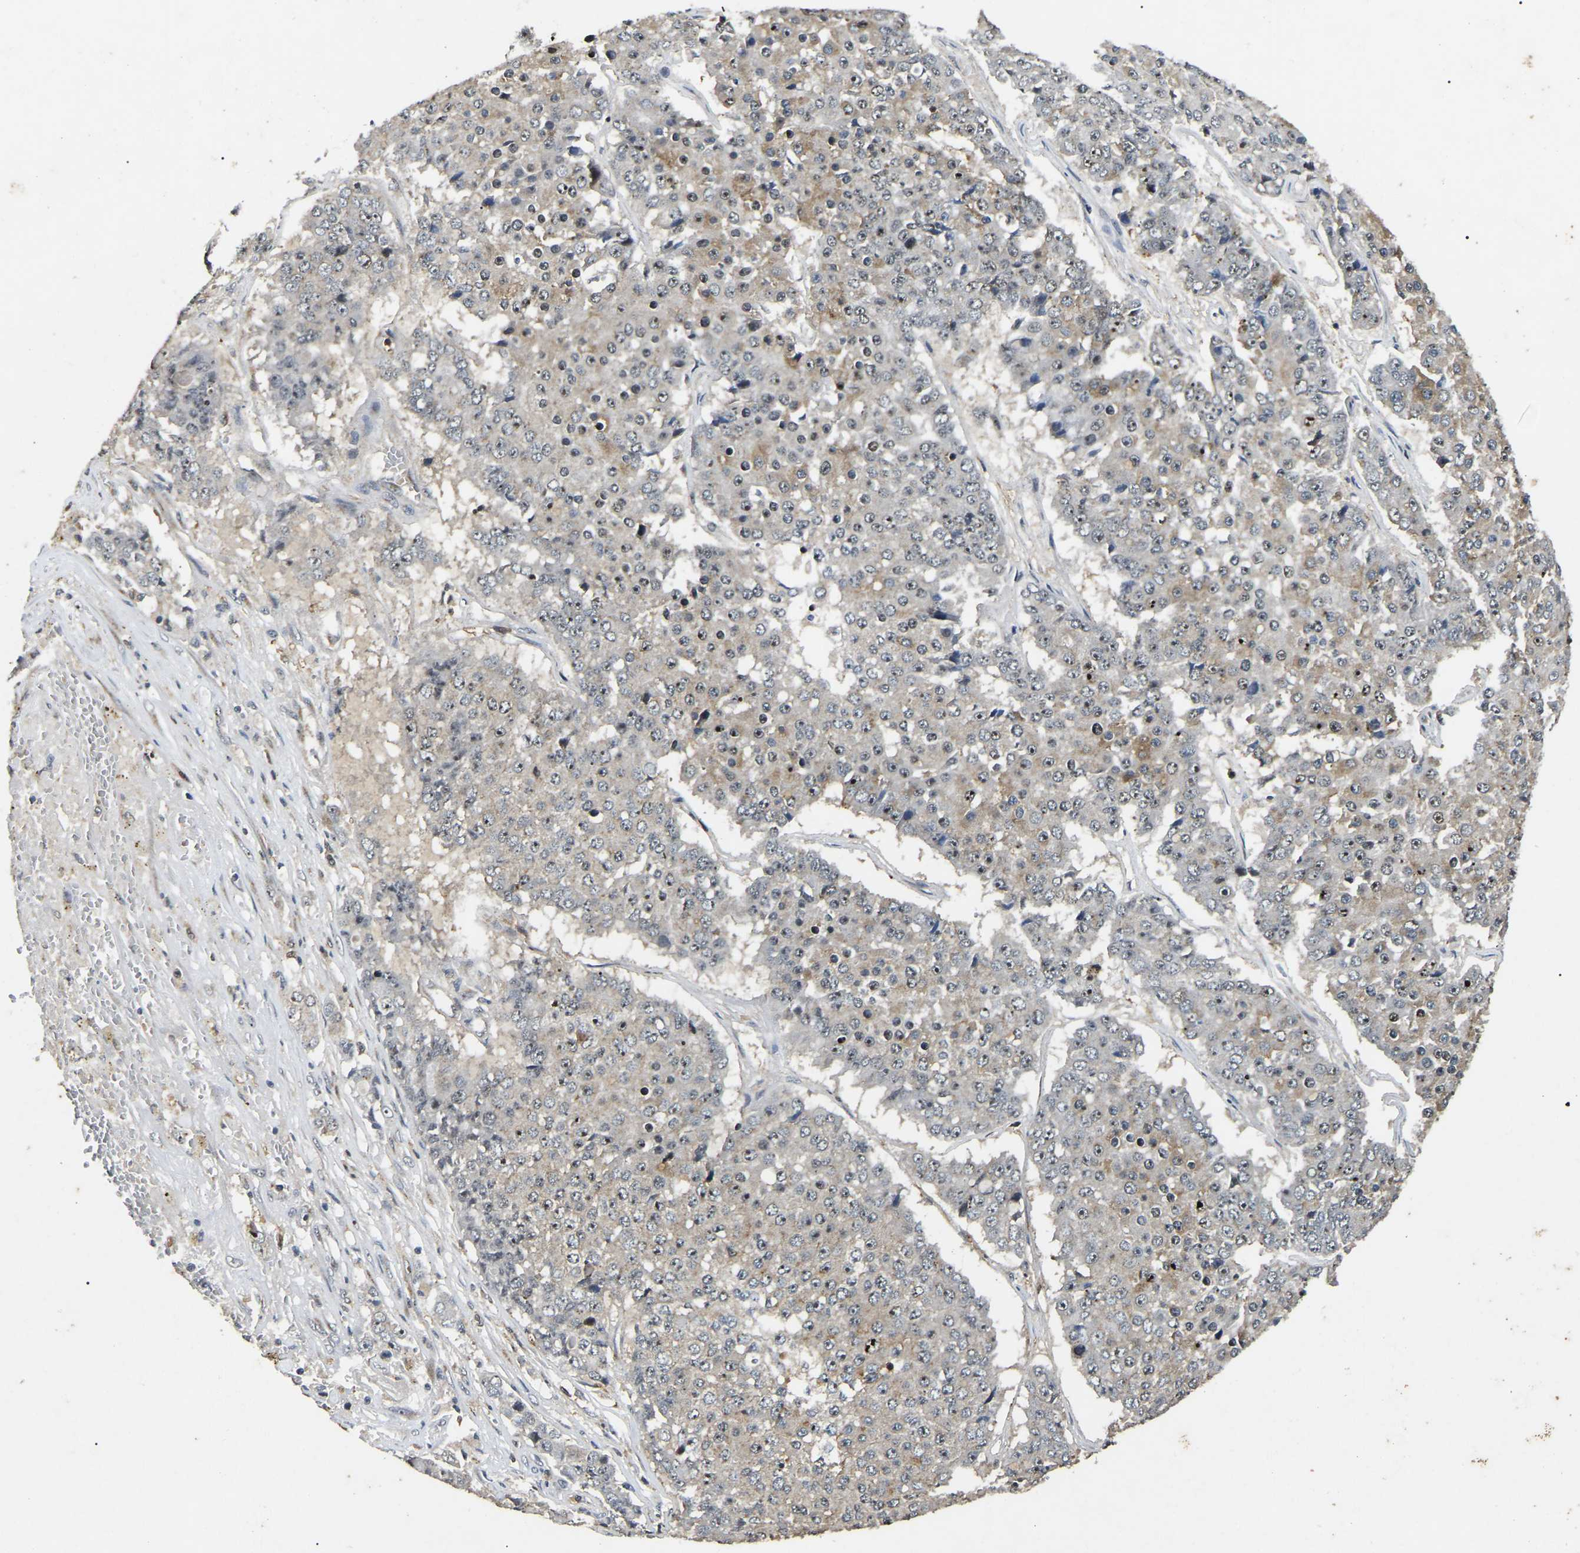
{"staining": {"intensity": "moderate", "quantity": "<25%", "location": "cytoplasmic/membranous"}, "tissue": "pancreatic cancer", "cell_type": "Tumor cells", "image_type": "cancer", "snomed": [{"axis": "morphology", "description": "Adenocarcinoma, NOS"}, {"axis": "topography", "description": "Pancreas"}], "caption": "A high-resolution histopathology image shows immunohistochemistry (IHC) staining of adenocarcinoma (pancreatic), which displays moderate cytoplasmic/membranous expression in about <25% of tumor cells.", "gene": "RBM28", "patient": {"sex": "male", "age": 50}}